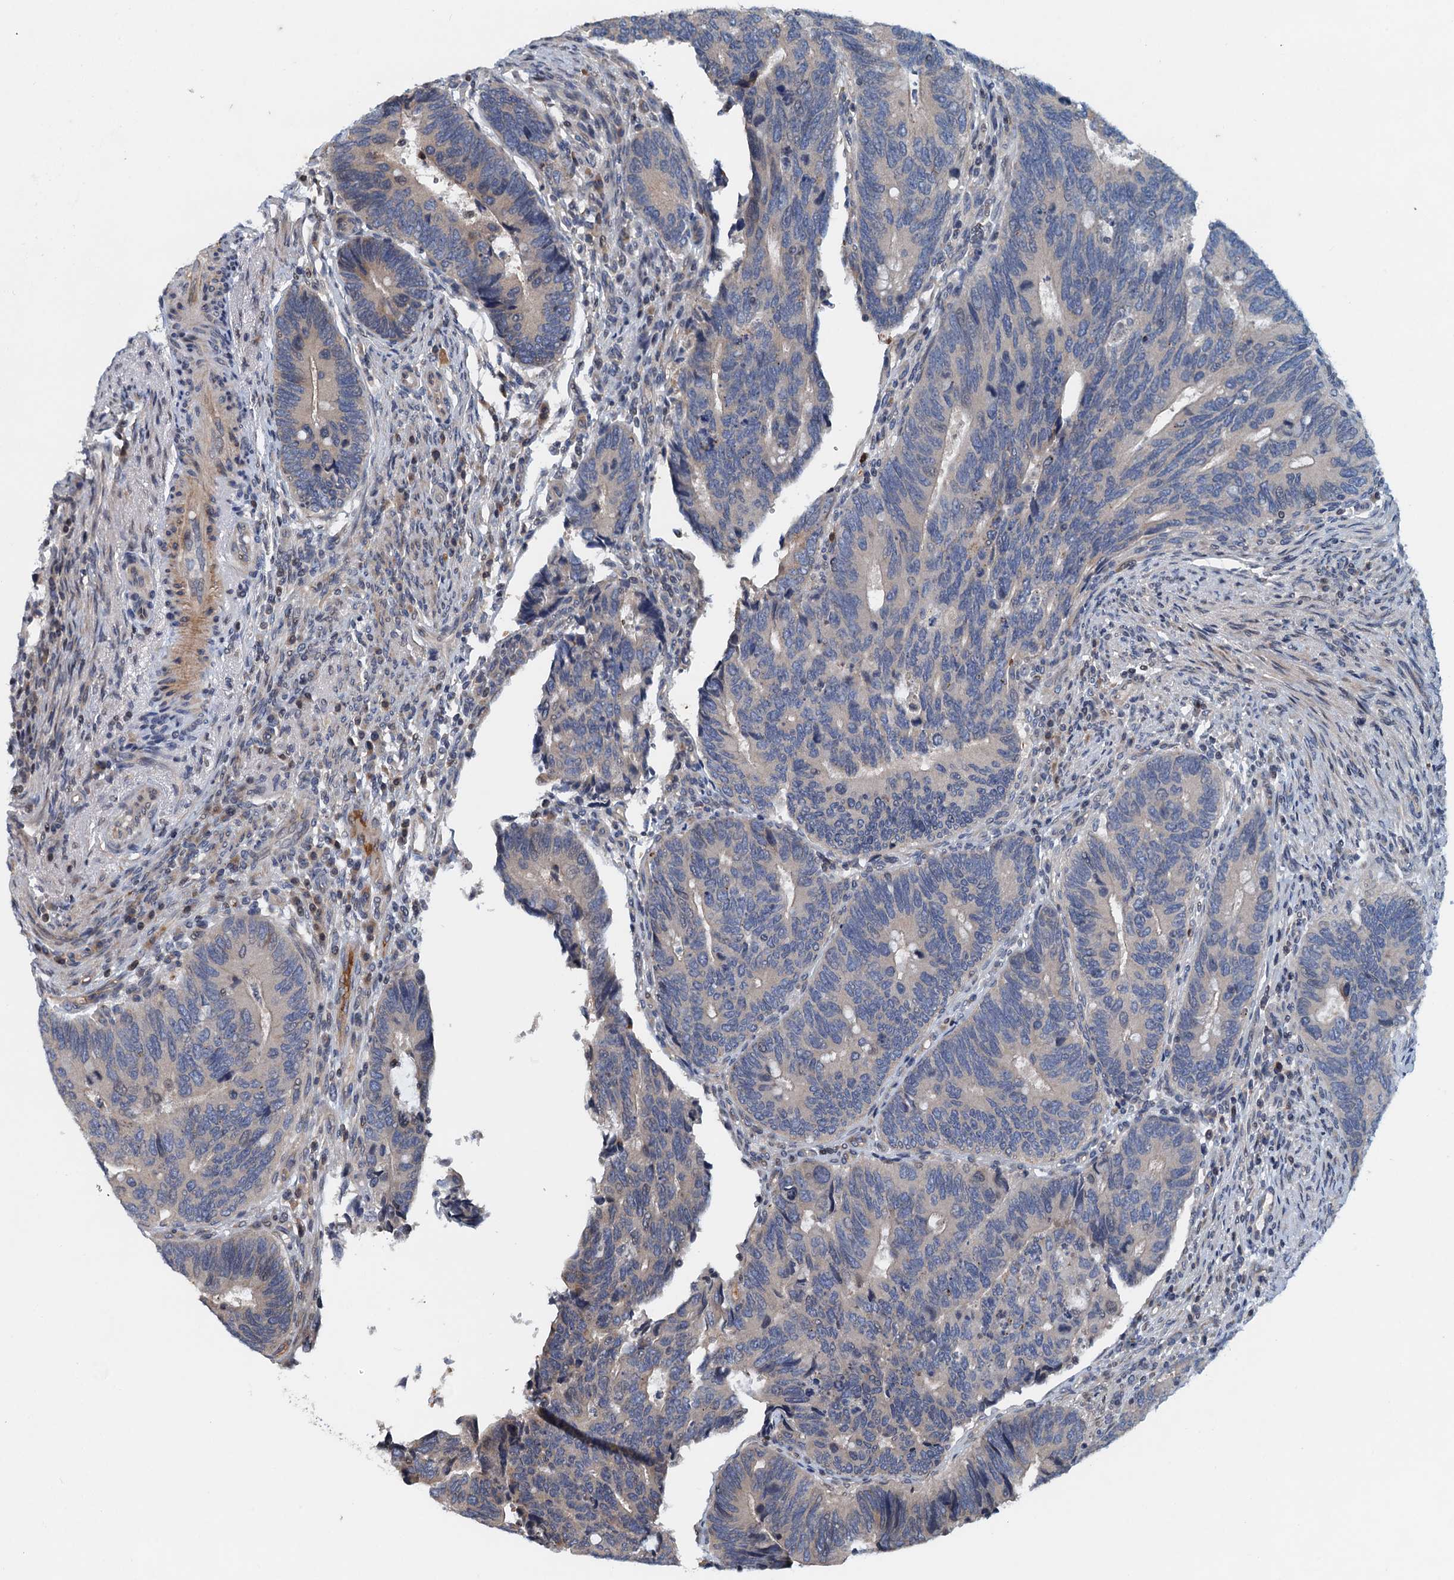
{"staining": {"intensity": "negative", "quantity": "none", "location": "none"}, "tissue": "colorectal cancer", "cell_type": "Tumor cells", "image_type": "cancer", "snomed": [{"axis": "morphology", "description": "Adenocarcinoma, NOS"}, {"axis": "topography", "description": "Colon"}], "caption": "A photomicrograph of human adenocarcinoma (colorectal) is negative for staining in tumor cells.", "gene": "NBEA", "patient": {"sex": "male", "age": 87}}